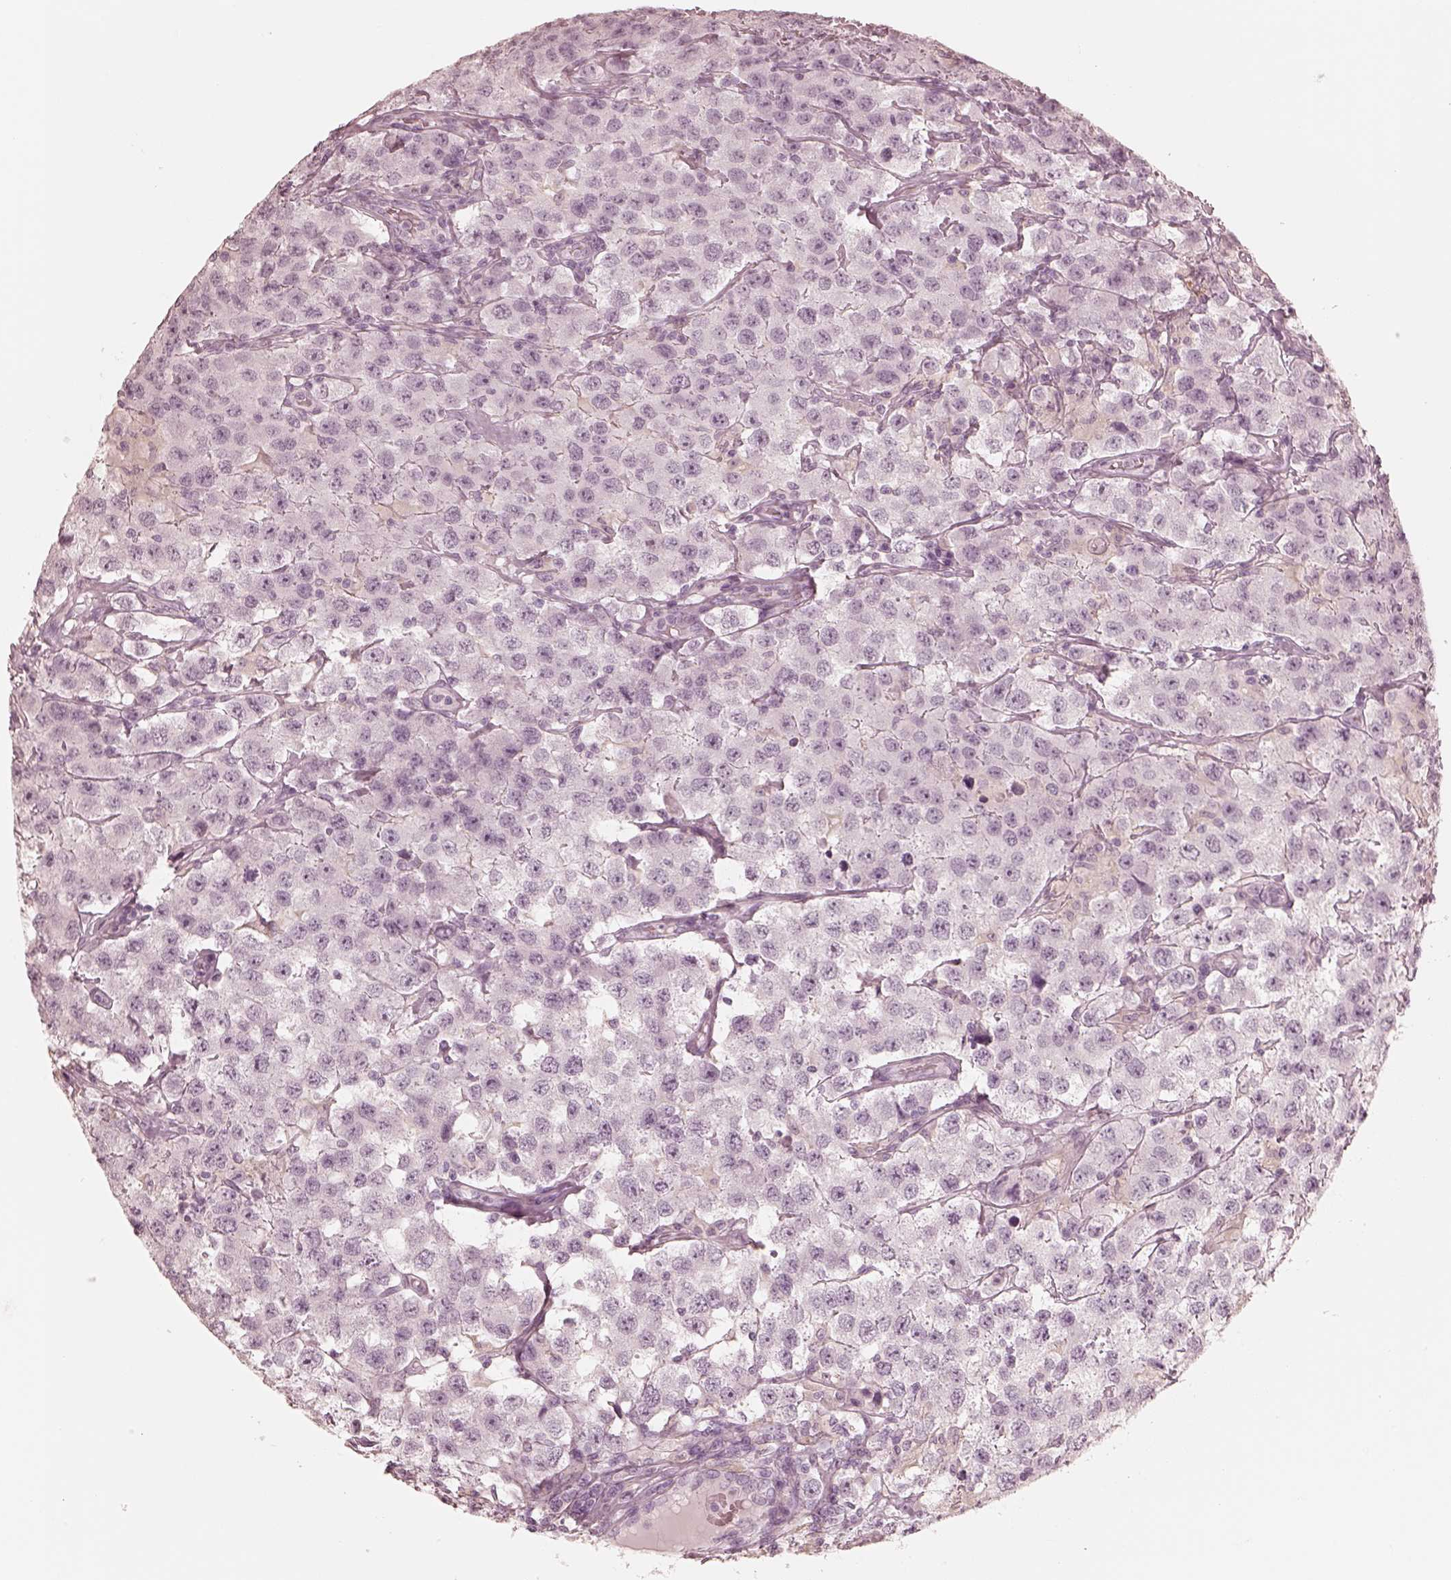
{"staining": {"intensity": "negative", "quantity": "none", "location": "none"}, "tissue": "testis cancer", "cell_type": "Tumor cells", "image_type": "cancer", "snomed": [{"axis": "morphology", "description": "Seminoma, NOS"}, {"axis": "topography", "description": "Testis"}], "caption": "Immunohistochemical staining of human testis cancer displays no significant expression in tumor cells. (Stains: DAB (3,3'-diaminobenzidine) immunohistochemistry with hematoxylin counter stain, Microscopy: brightfield microscopy at high magnification).", "gene": "CALR3", "patient": {"sex": "male", "age": 52}}